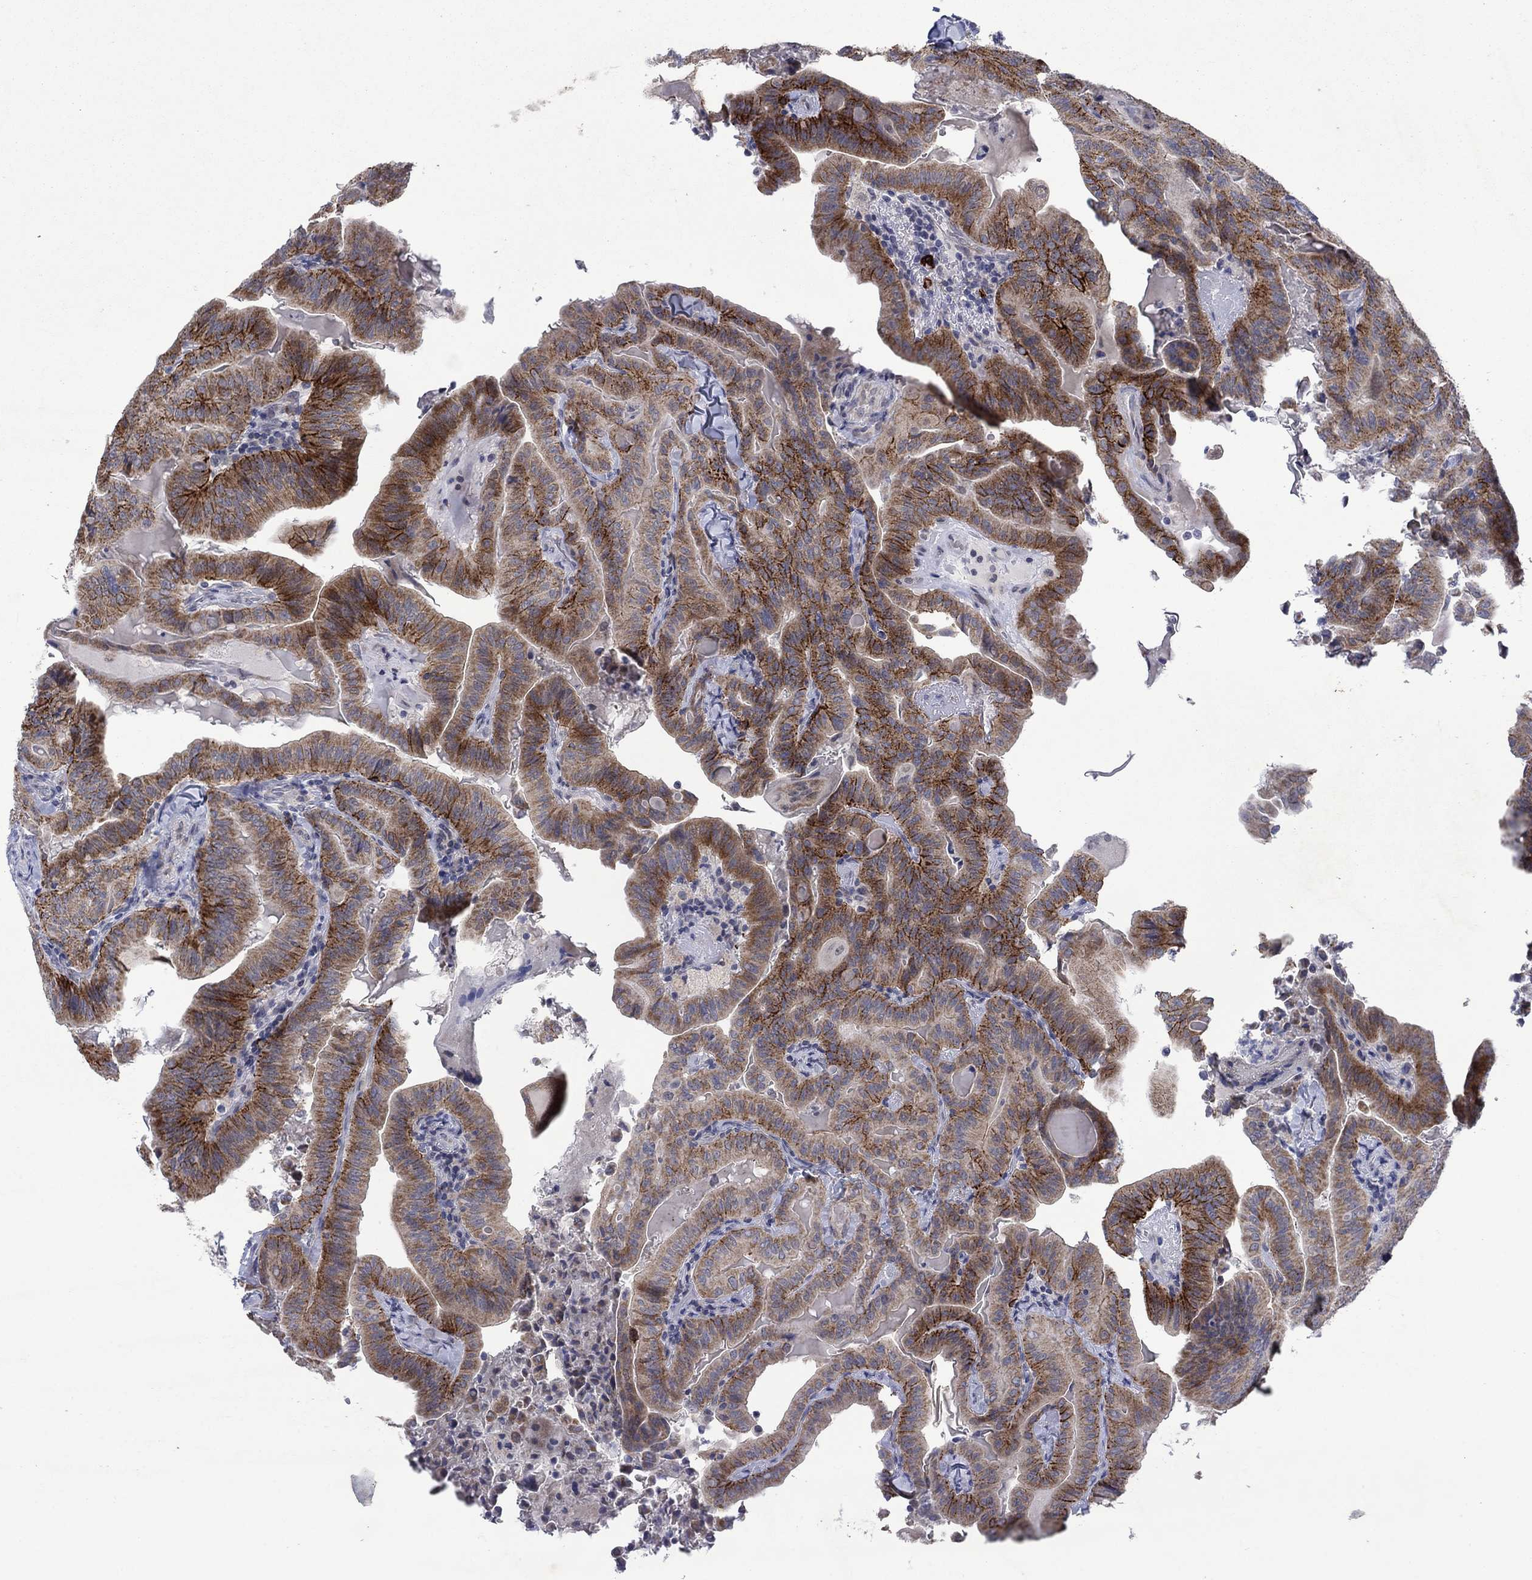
{"staining": {"intensity": "strong", "quantity": "25%-75%", "location": "cytoplasmic/membranous"}, "tissue": "thyroid cancer", "cell_type": "Tumor cells", "image_type": "cancer", "snomed": [{"axis": "morphology", "description": "Papillary adenocarcinoma, NOS"}, {"axis": "topography", "description": "Thyroid gland"}], "caption": "DAB (3,3'-diaminobenzidine) immunohistochemical staining of human thyroid cancer (papillary adenocarcinoma) reveals strong cytoplasmic/membranous protein staining in approximately 25%-75% of tumor cells. (brown staining indicates protein expression, while blue staining denotes nuclei).", "gene": "SDC1", "patient": {"sex": "female", "age": 68}}